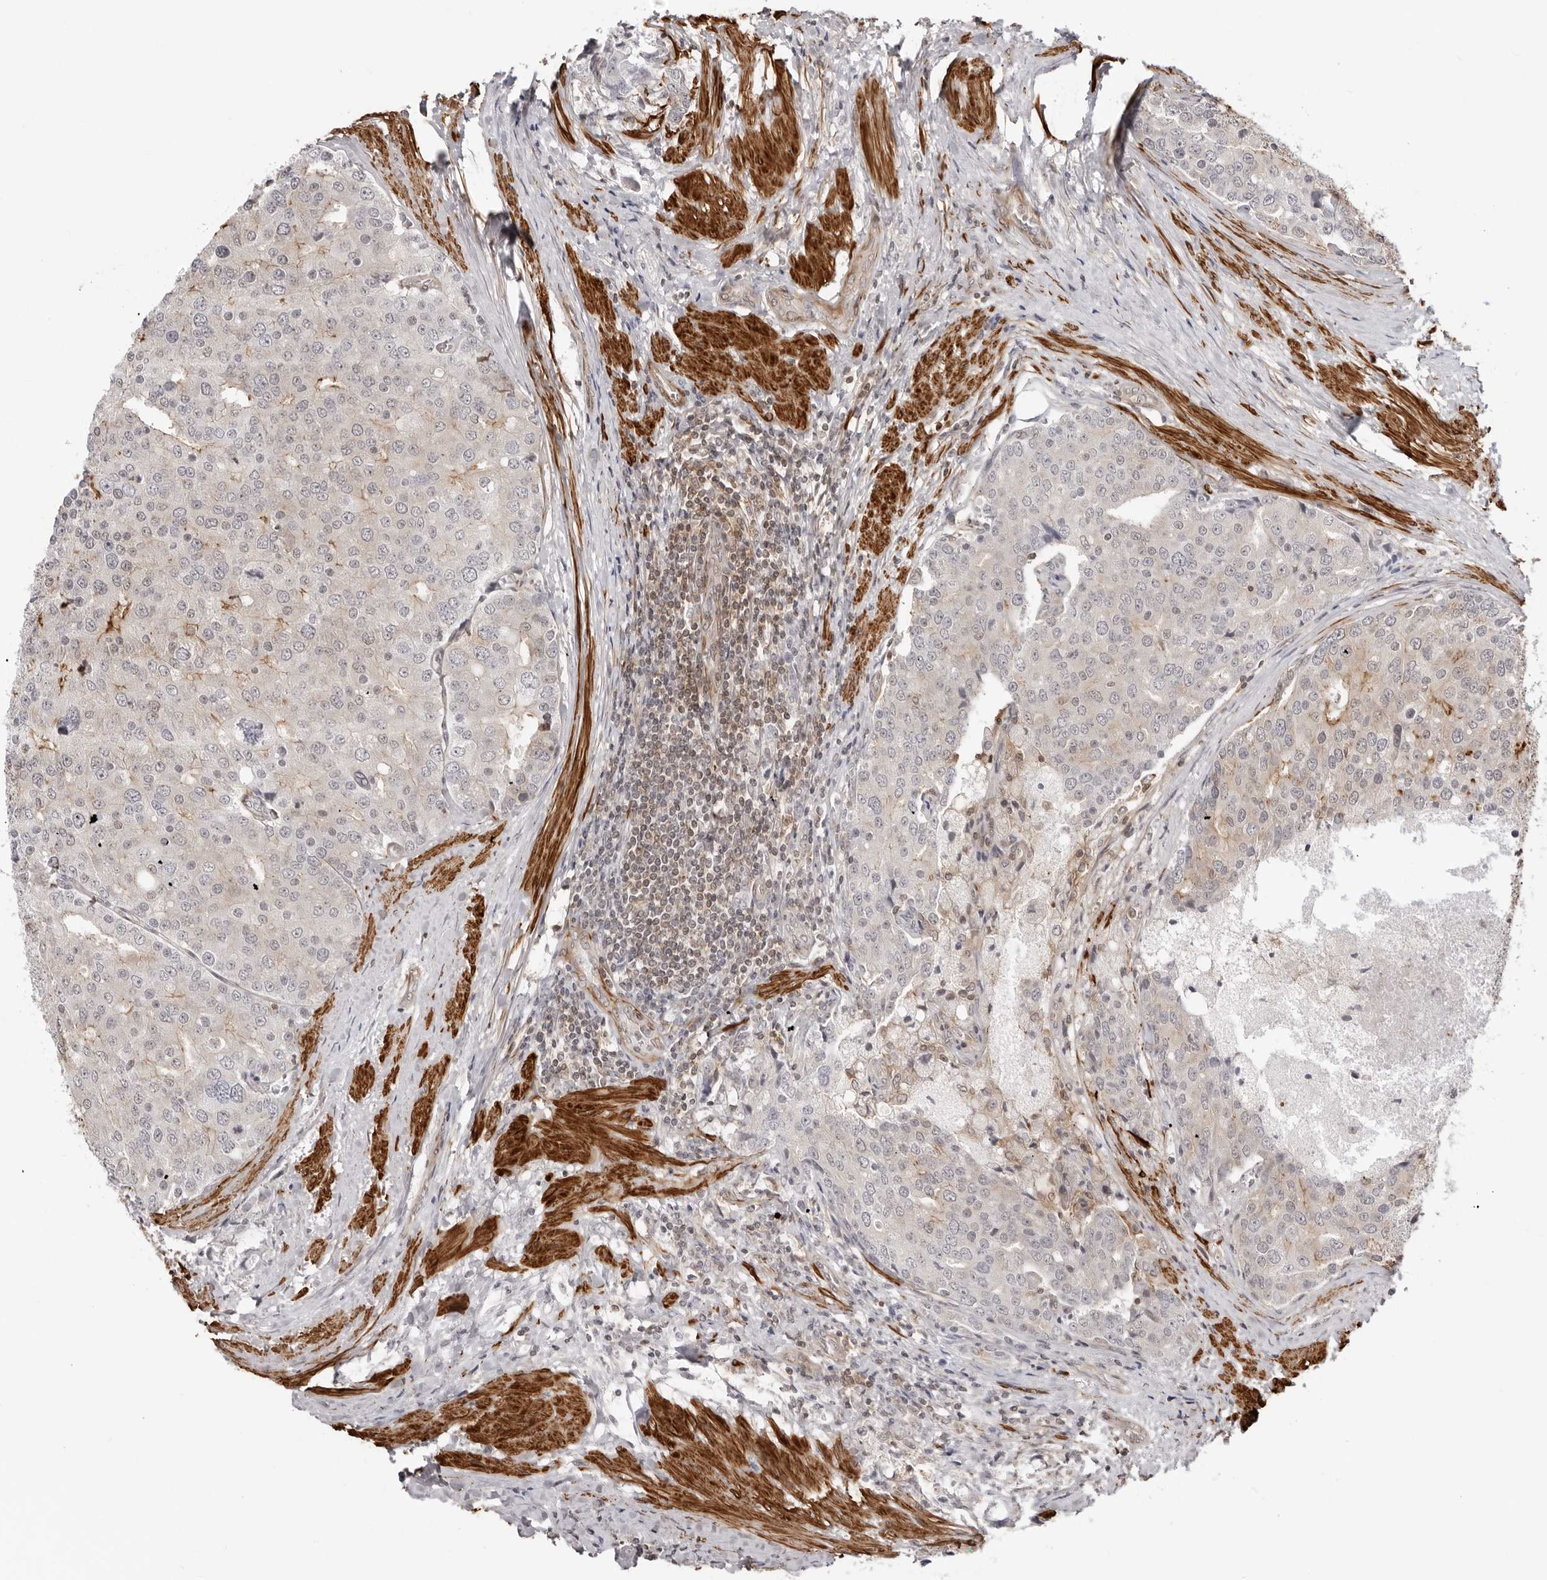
{"staining": {"intensity": "weak", "quantity": "<25%", "location": "cytoplasmic/membranous"}, "tissue": "prostate cancer", "cell_type": "Tumor cells", "image_type": "cancer", "snomed": [{"axis": "morphology", "description": "Adenocarcinoma, High grade"}, {"axis": "topography", "description": "Prostate"}], "caption": "DAB (3,3'-diaminobenzidine) immunohistochemical staining of prostate high-grade adenocarcinoma exhibits no significant expression in tumor cells. (Immunohistochemistry (ihc), brightfield microscopy, high magnification).", "gene": "UNK", "patient": {"sex": "male", "age": 50}}